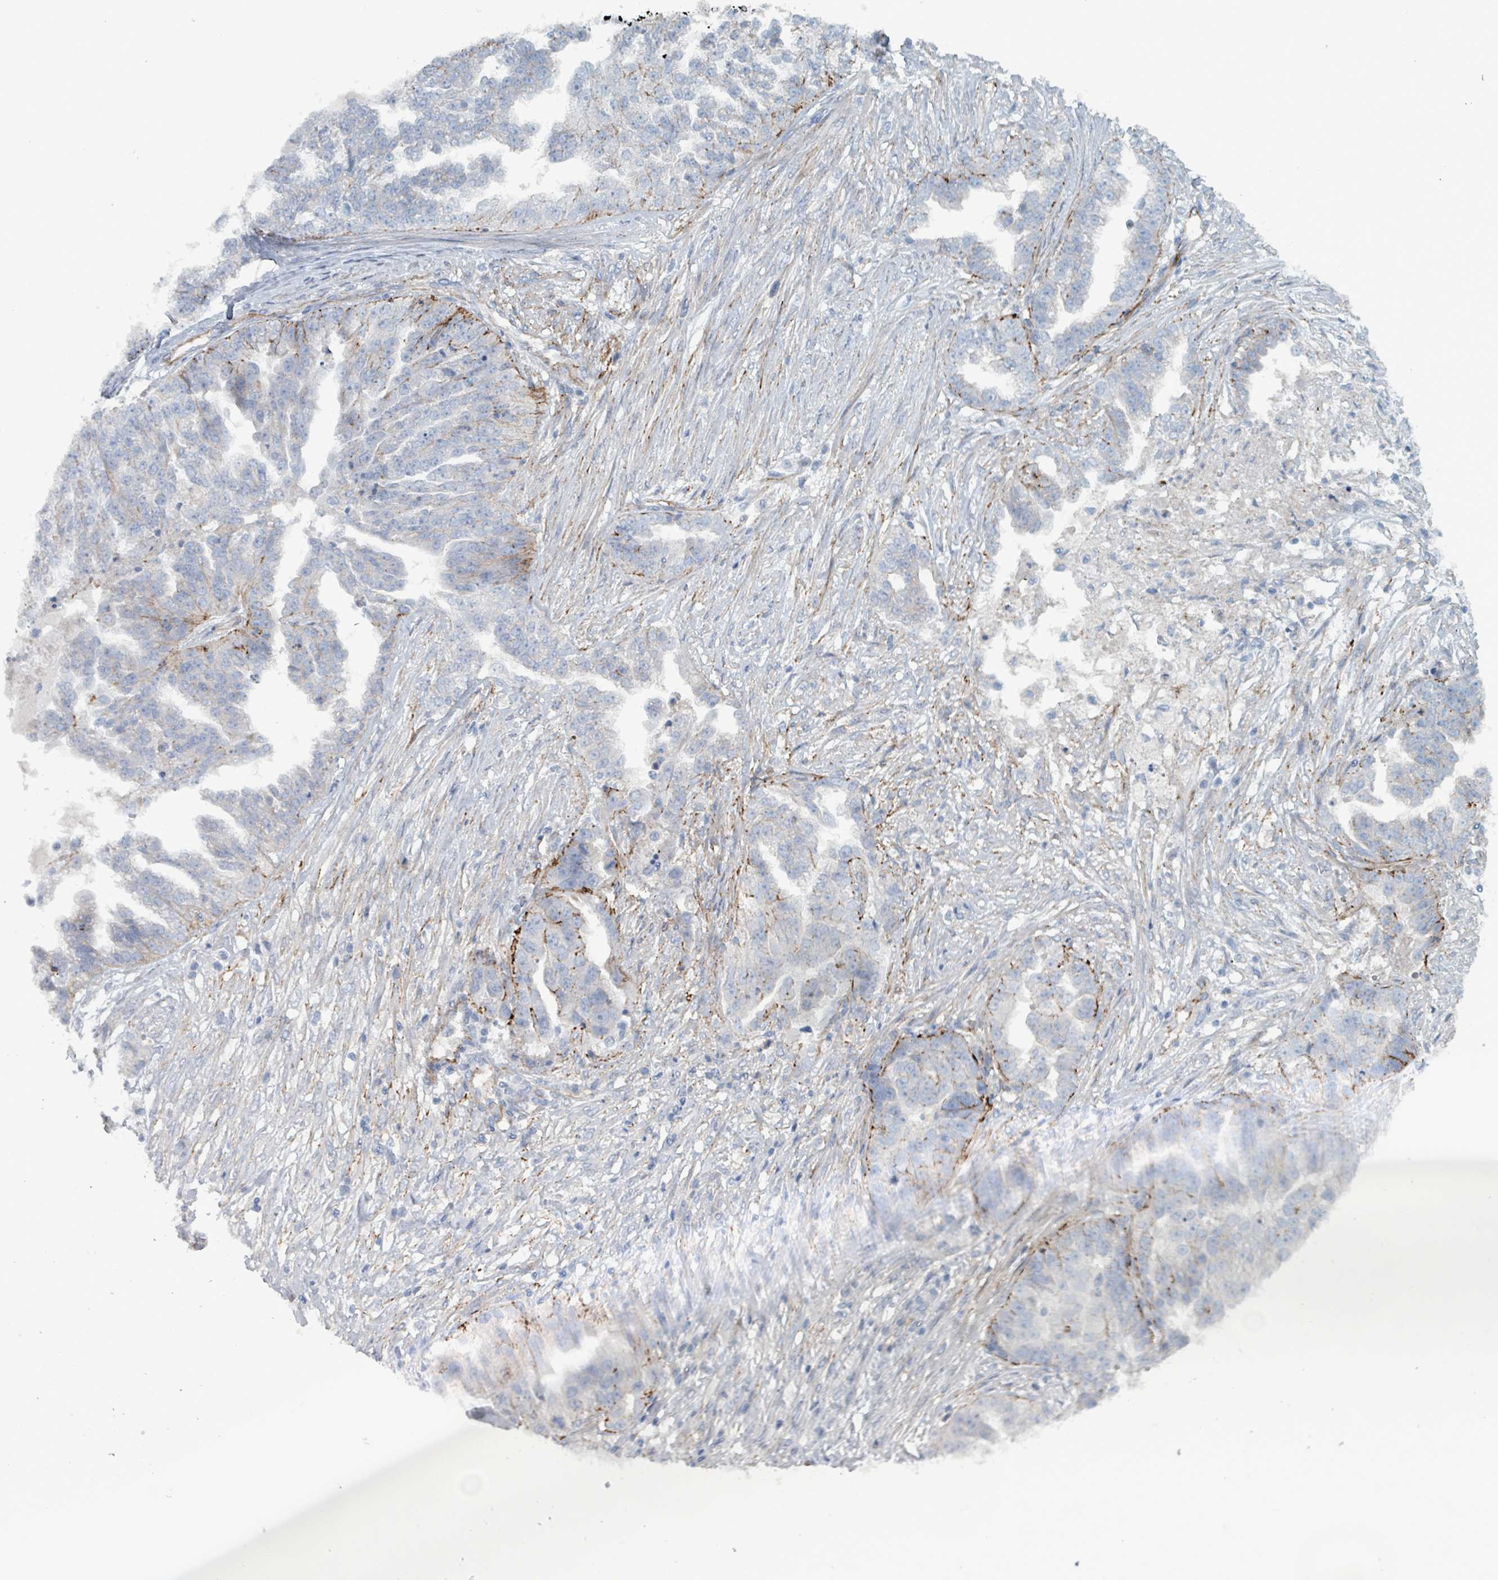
{"staining": {"intensity": "negative", "quantity": "none", "location": "none"}, "tissue": "ovarian cancer", "cell_type": "Tumor cells", "image_type": "cancer", "snomed": [{"axis": "morphology", "description": "Cystadenocarcinoma, serous, NOS"}, {"axis": "topography", "description": "Ovary"}], "caption": "Ovarian cancer was stained to show a protein in brown. There is no significant staining in tumor cells.", "gene": "TAAR5", "patient": {"sex": "female", "age": 58}}